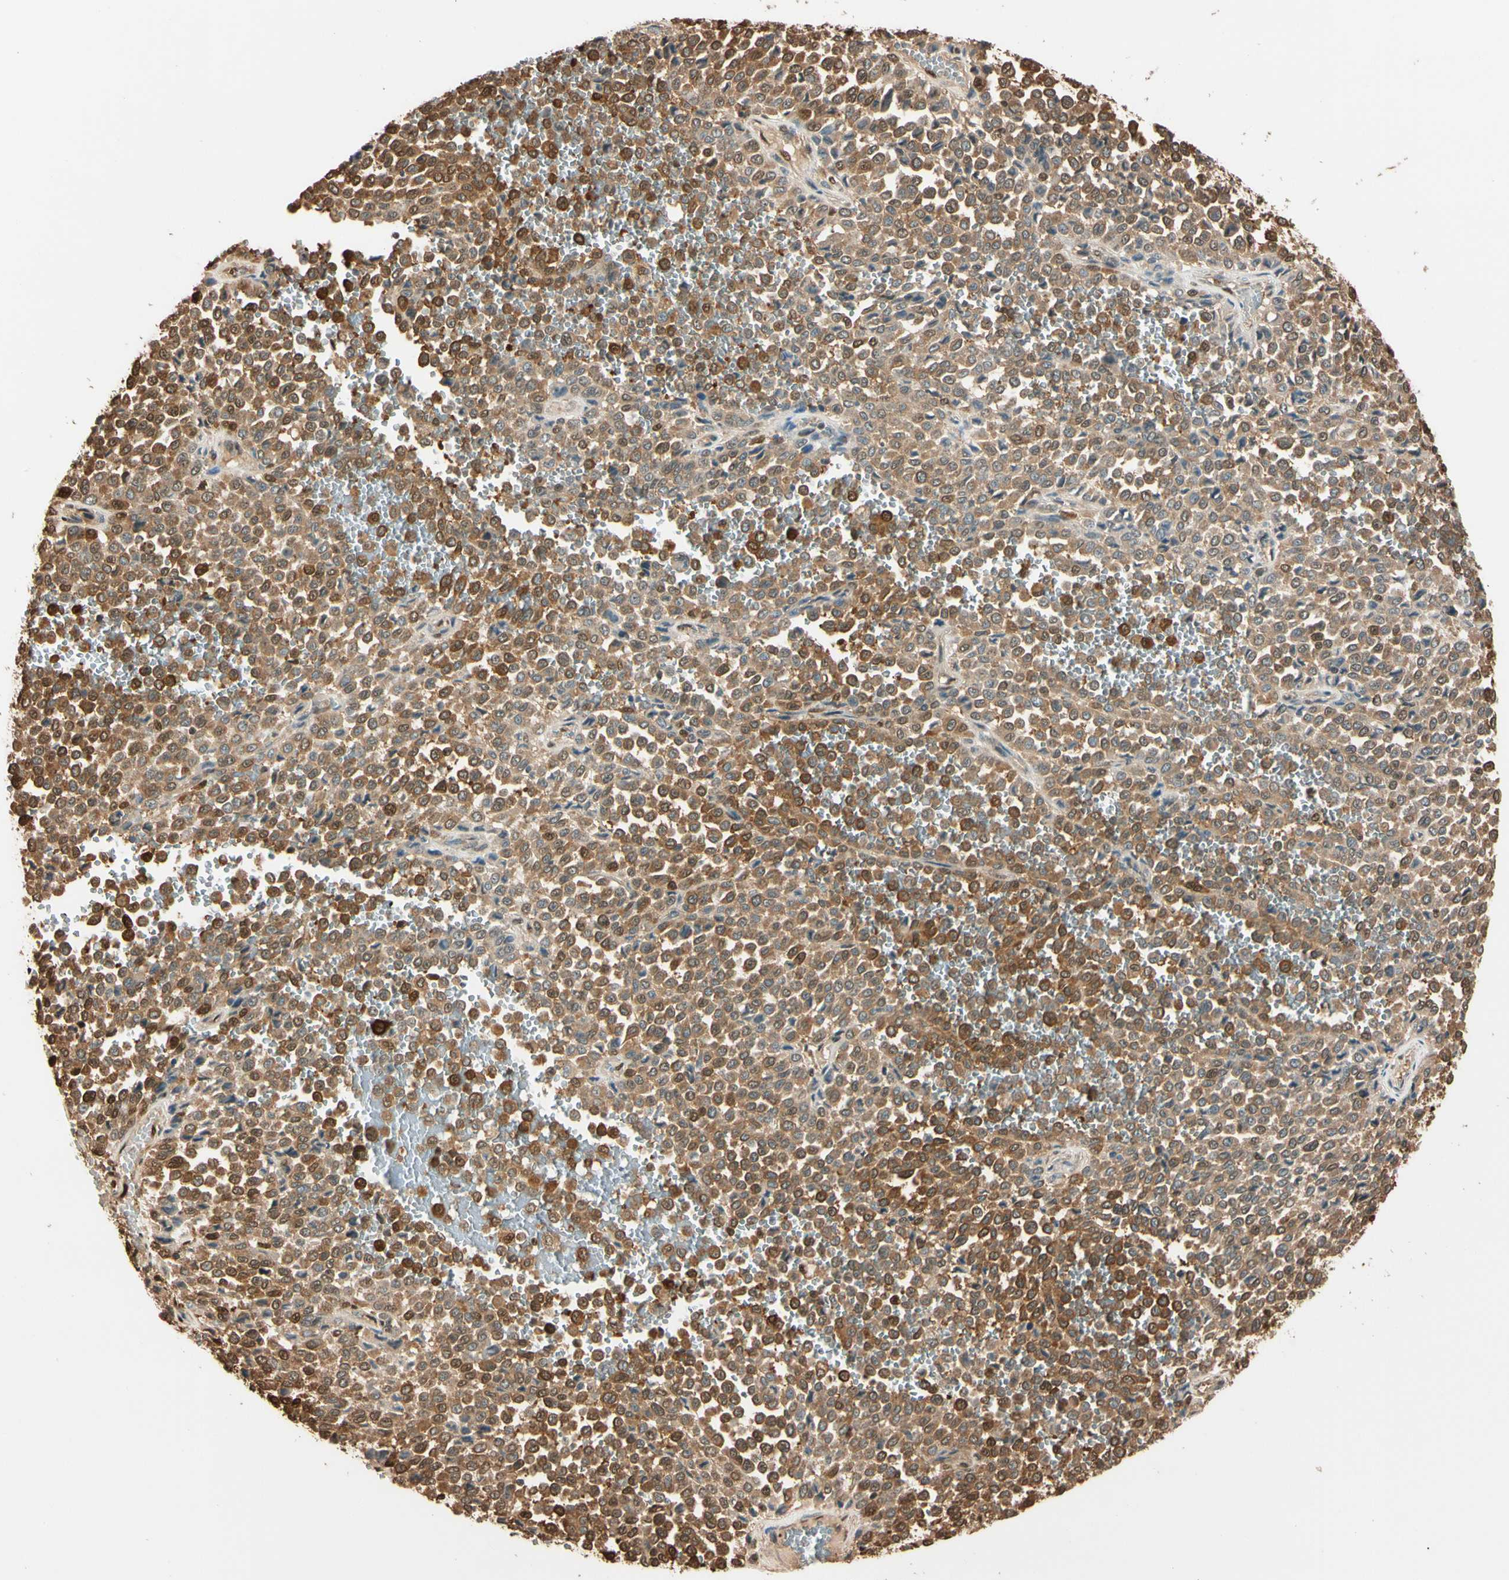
{"staining": {"intensity": "moderate", "quantity": ">75%", "location": "cytoplasmic/membranous,nuclear"}, "tissue": "melanoma", "cell_type": "Tumor cells", "image_type": "cancer", "snomed": [{"axis": "morphology", "description": "Malignant melanoma, Metastatic site"}, {"axis": "topography", "description": "Pancreas"}], "caption": "Moderate cytoplasmic/membranous and nuclear protein staining is seen in approximately >75% of tumor cells in melanoma. Ihc stains the protein in brown and the nuclei are stained blue.", "gene": "PNCK", "patient": {"sex": "female", "age": 30}}